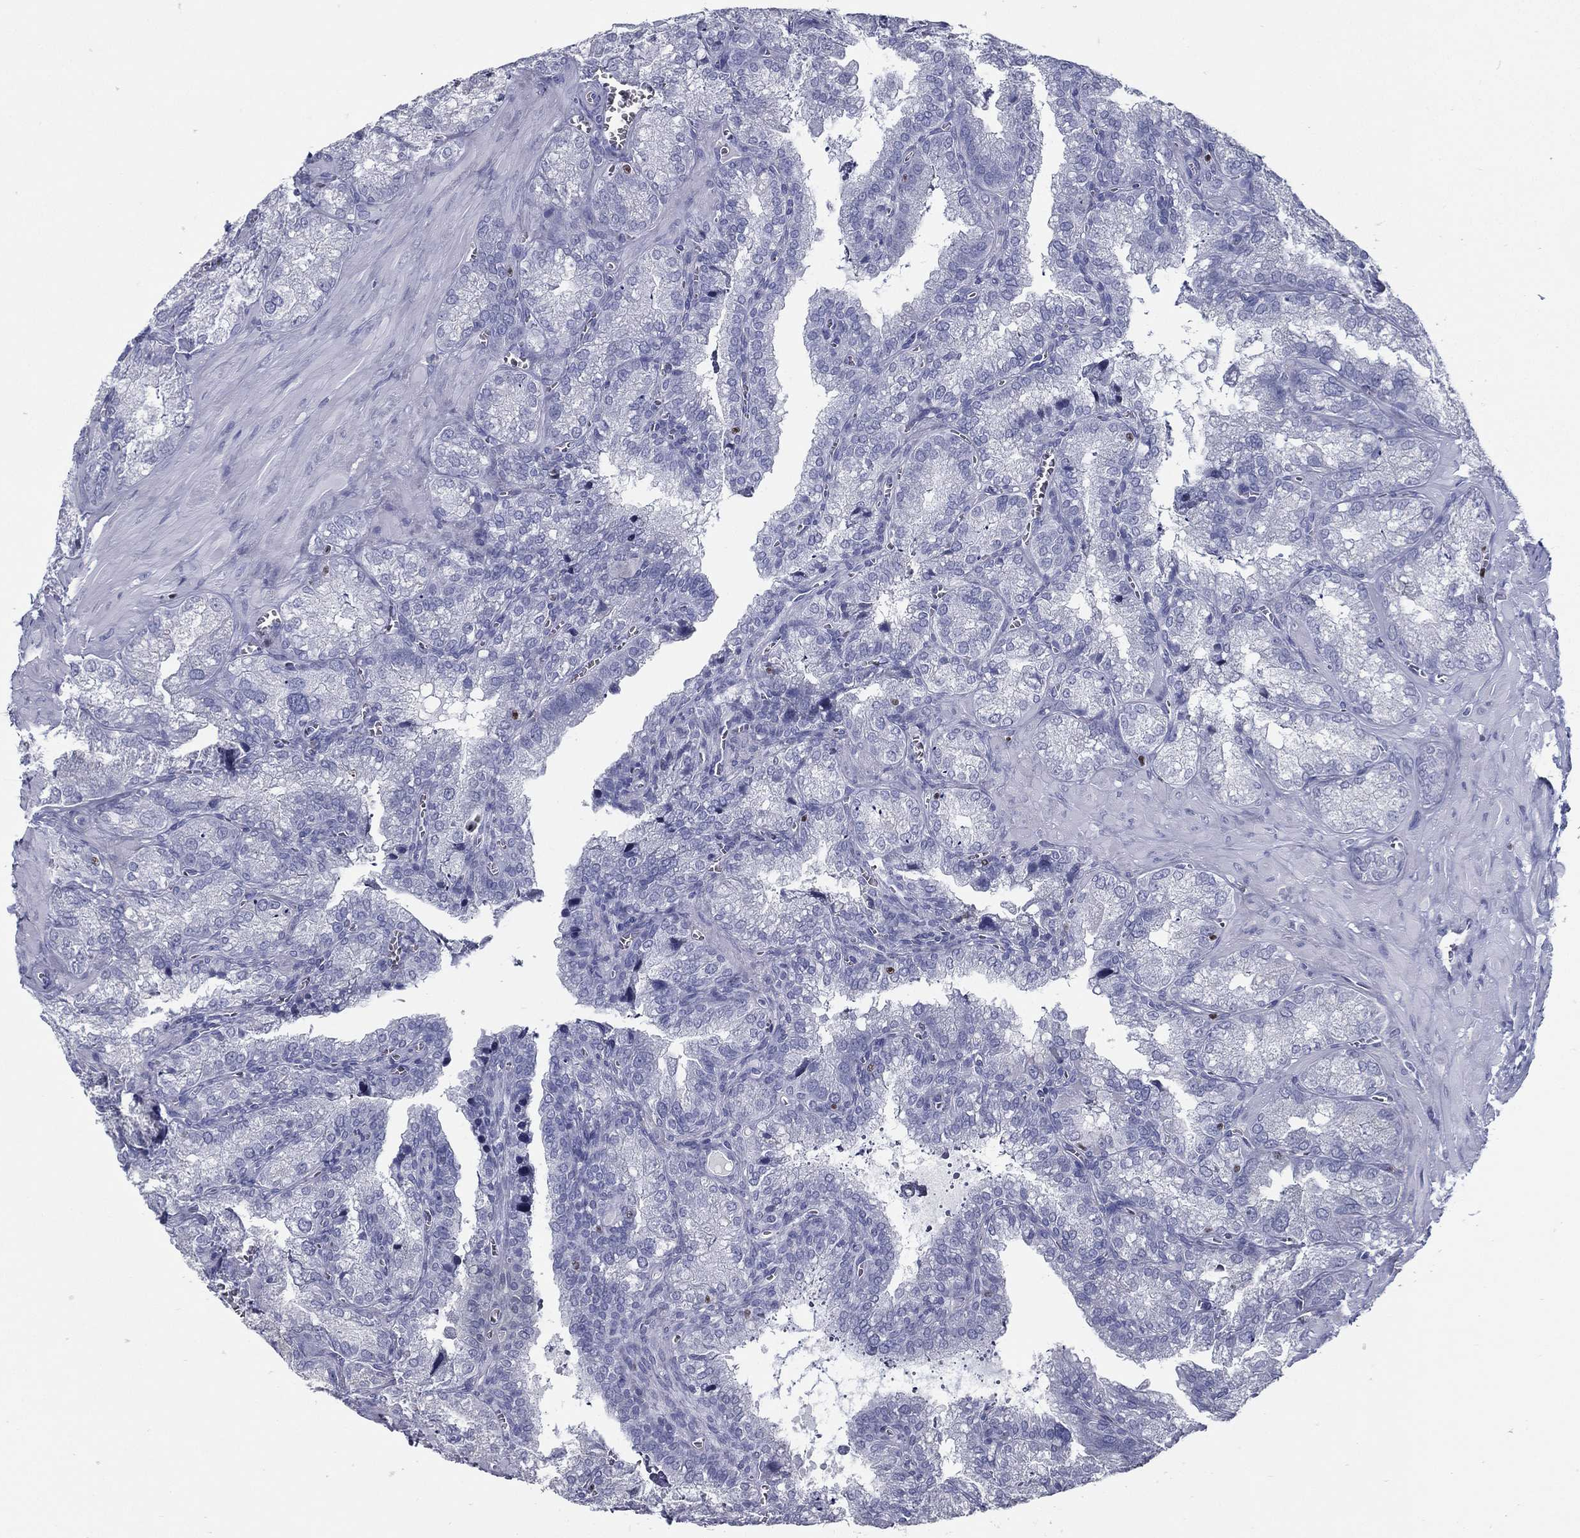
{"staining": {"intensity": "negative", "quantity": "none", "location": "none"}, "tissue": "seminal vesicle", "cell_type": "Glandular cells", "image_type": "normal", "snomed": [{"axis": "morphology", "description": "Normal tissue, NOS"}, {"axis": "topography", "description": "Seminal veicle"}], "caption": "Immunohistochemistry (IHC) of benign seminal vesicle shows no staining in glandular cells. (DAB immunohistochemistry (IHC), high magnification).", "gene": "PYHIN1", "patient": {"sex": "male", "age": 57}}